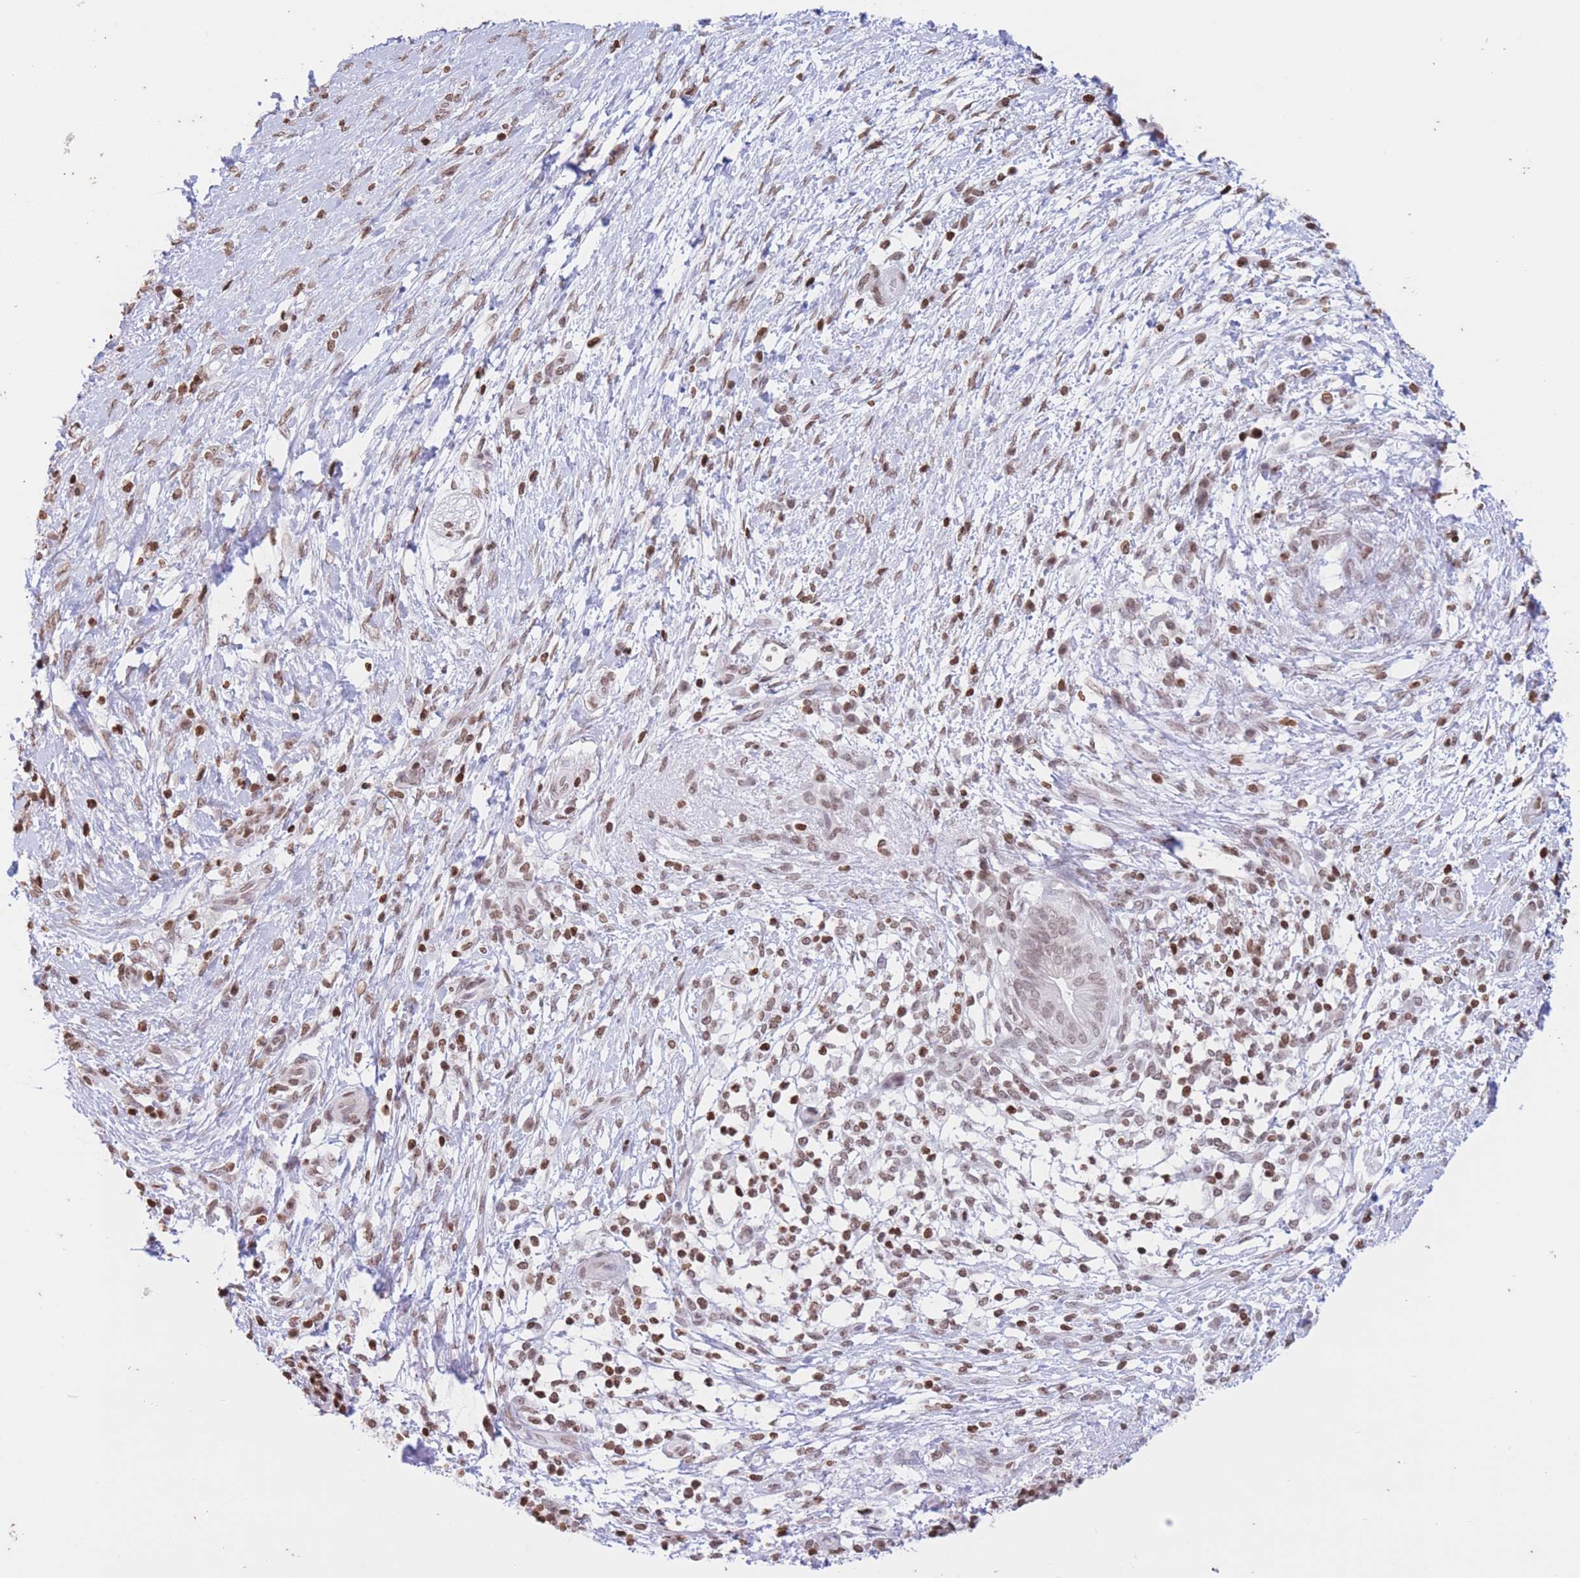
{"staining": {"intensity": "weak", "quantity": ">75%", "location": "nuclear"}, "tissue": "pancreatic cancer", "cell_type": "Tumor cells", "image_type": "cancer", "snomed": [{"axis": "morphology", "description": "Adenocarcinoma, NOS"}, {"axis": "topography", "description": "Pancreas"}], "caption": "High-power microscopy captured an immunohistochemistry (IHC) histopathology image of pancreatic adenocarcinoma, revealing weak nuclear expression in about >75% of tumor cells.", "gene": "H2BC11", "patient": {"sex": "female", "age": 72}}